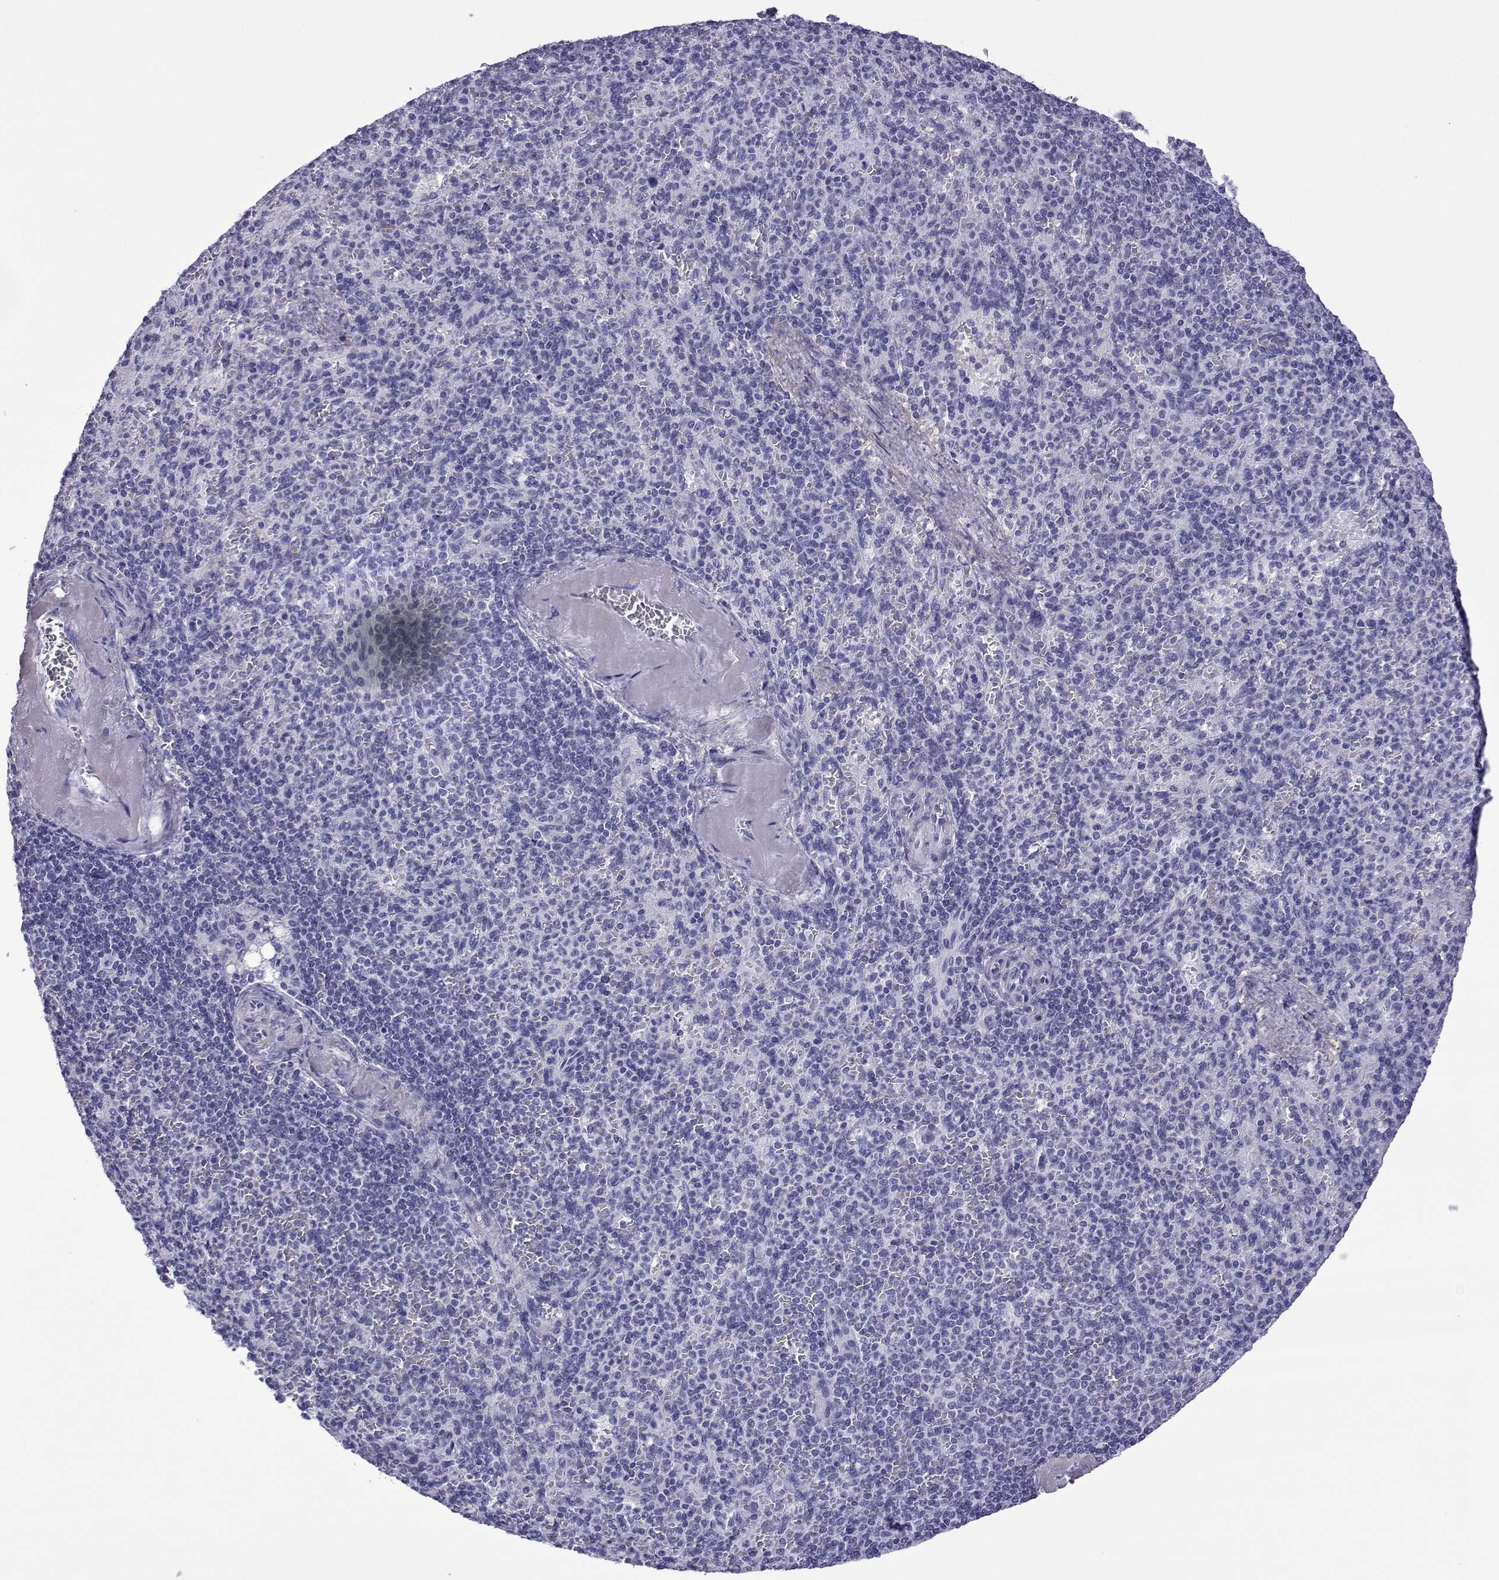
{"staining": {"intensity": "negative", "quantity": "none", "location": "none"}, "tissue": "spleen", "cell_type": "Cells in red pulp", "image_type": "normal", "snomed": [{"axis": "morphology", "description": "Normal tissue, NOS"}, {"axis": "topography", "description": "Spleen"}], "caption": "Immunohistochemical staining of normal human spleen displays no significant staining in cells in red pulp. (Stains: DAB (3,3'-diaminobenzidine) IHC with hematoxylin counter stain, Microscopy: brightfield microscopy at high magnification).", "gene": "SPANXA1", "patient": {"sex": "female", "age": 74}}